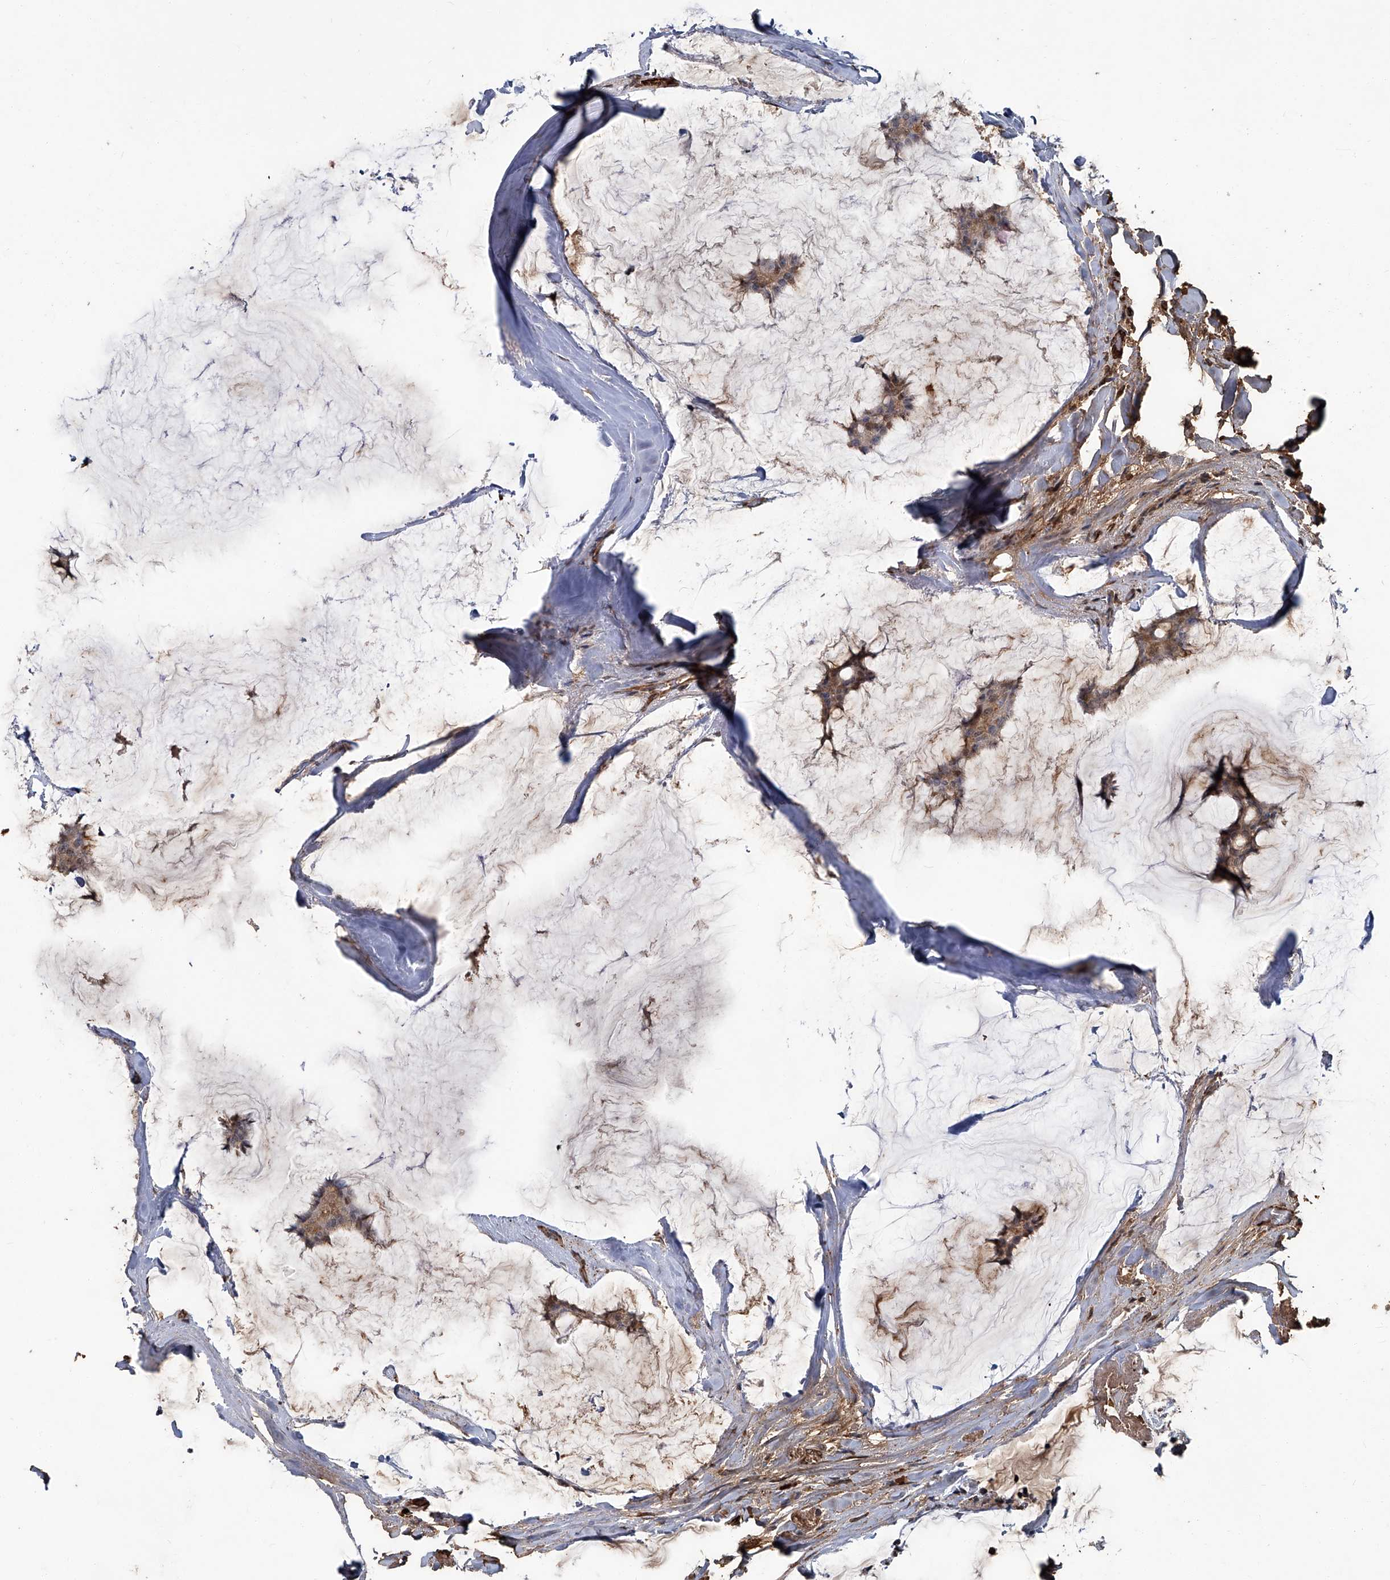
{"staining": {"intensity": "moderate", "quantity": ">75%", "location": "cytoplasmic/membranous"}, "tissue": "breast cancer", "cell_type": "Tumor cells", "image_type": "cancer", "snomed": [{"axis": "morphology", "description": "Duct carcinoma"}, {"axis": "topography", "description": "Breast"}], "caption": "Immunohistochemical staining of breast invasive ductal carcinoma reveals moderate cytoplasmic/membranous protein expression in approximately >75% of tumor cells.", "gene": "GPR132", "patient": {"sex": "female", "age": 93}}